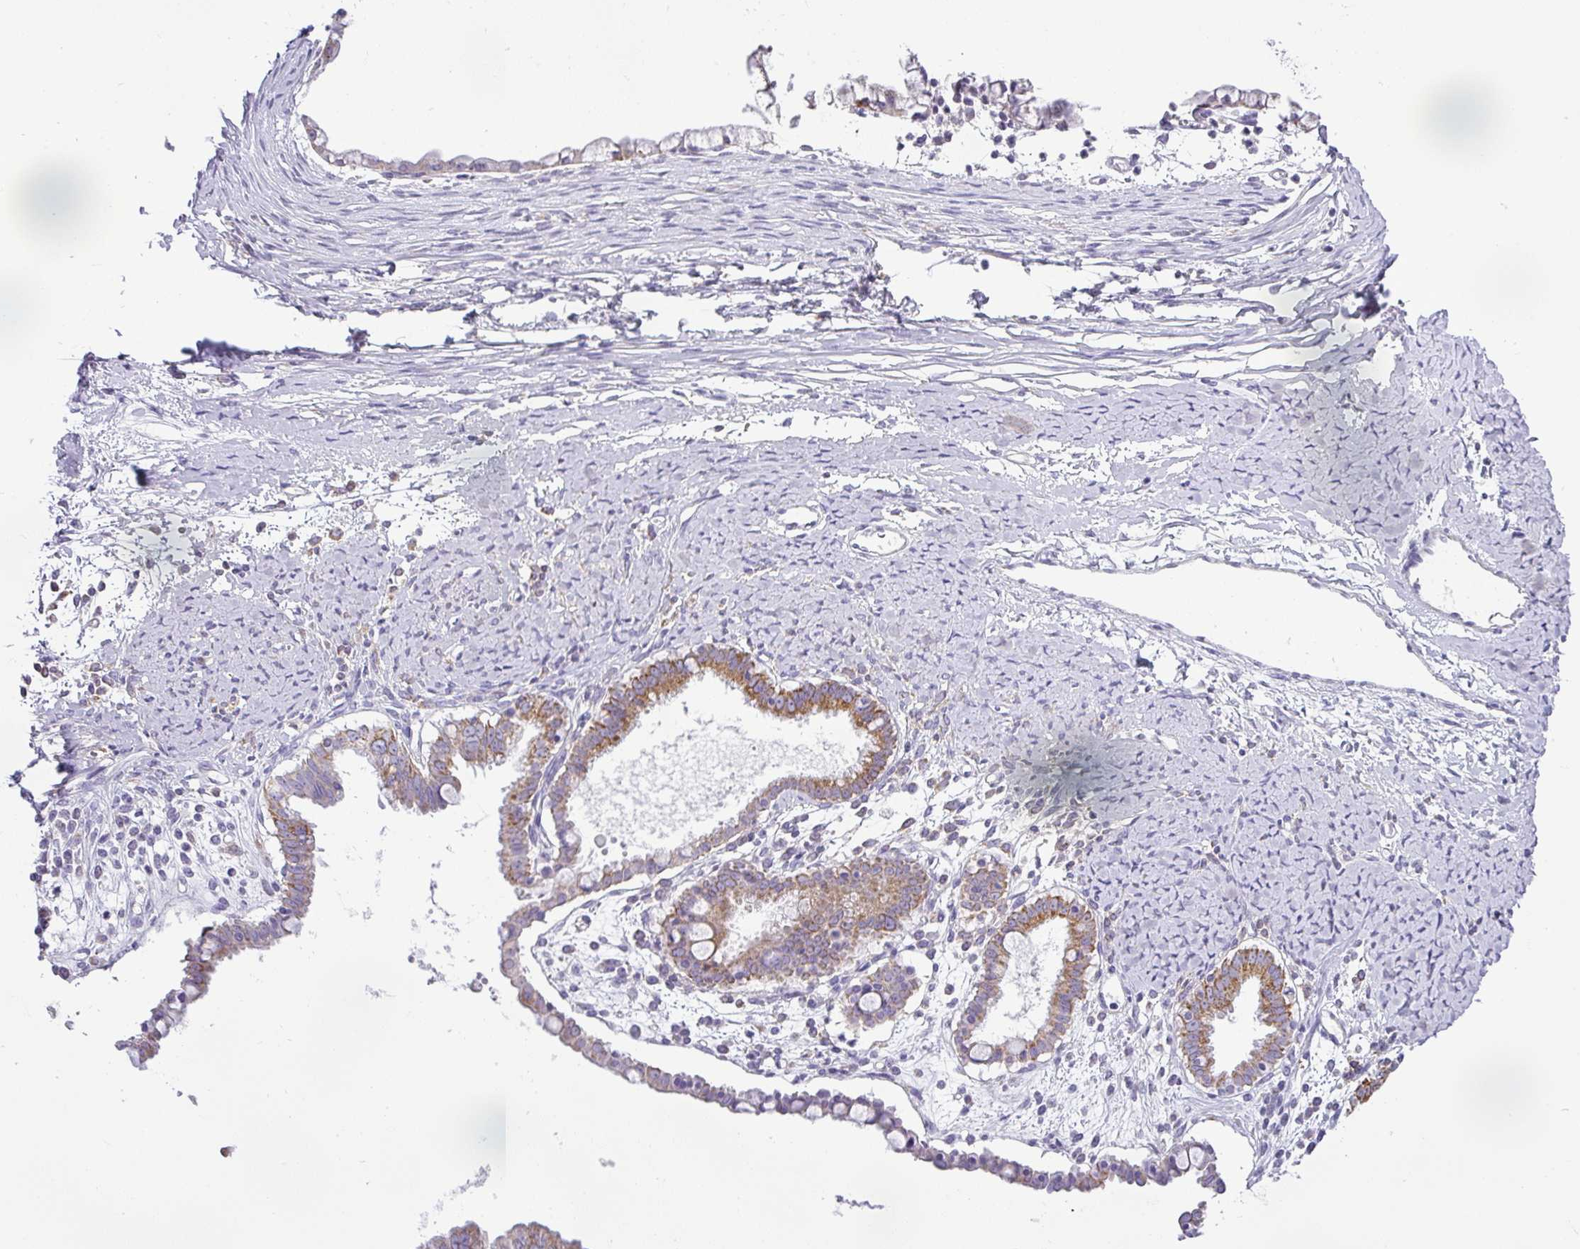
{"staining": {"intensity": "moderate", "quantity": ">75%", "location": "cytoplasmic/membranous"}, "tissue": "ovarian cancer", "cell_type": "Tumor cells", "image_type": "cancer", "snomed": [{"axis": "morphology", "description": "Cystadenocarcinoma, mucinous, NOS"}, {"axis": "topography", "description": "Ovary"}], "caption": "Ovarian mucinous cystadenocarcinoma stained for a protein (brown) reveals moderate cytoplasmic/membranous positive positivity in about >75% of tumor cells.", "gene": "HMCN2", "patient": {"sex": "female", "age": 61}}